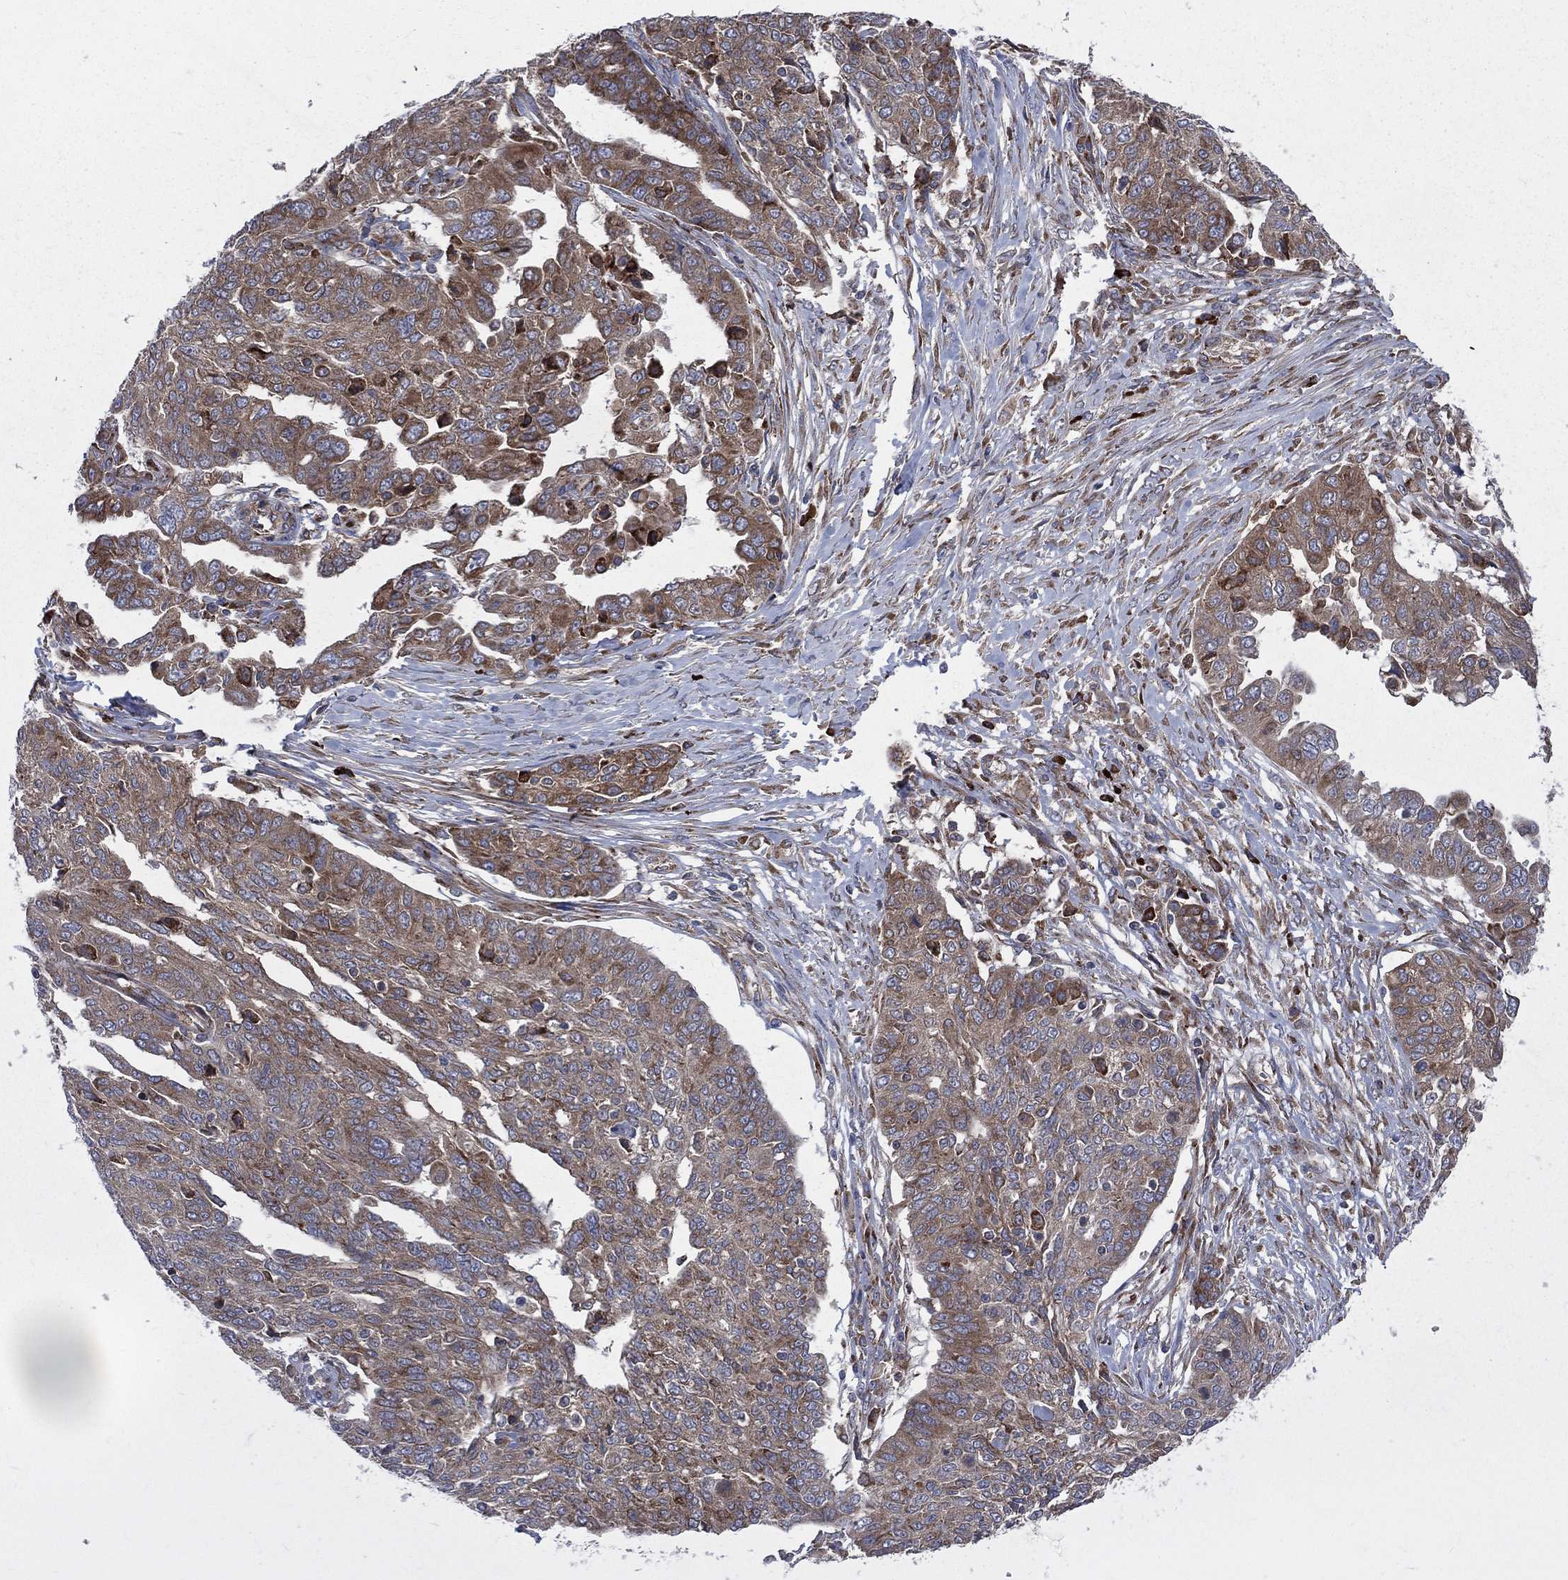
{"staining": {"intensity": "strong", "quantity": ">75%", "location": "cytoplasmic/membranous"}, "tissue": "ovarian cancer", "cell_type": "Tumor cells", "image_type": "cancer", "snomed": [{"axis": "morphology", "description": "Cystadenocarcinoma, serous, NOS"}, {"axis": "topography", "description": "Ovary"}], "caption": "Brown immunohistochemical staining in human ovarian cancer (serous cystadenocarcinoma) shows strong cytoplasmic/membranous positivity in about >75% of tumor cells.", "gene": "CCDC159", "patient": {"sex": "female", "age": 67}}